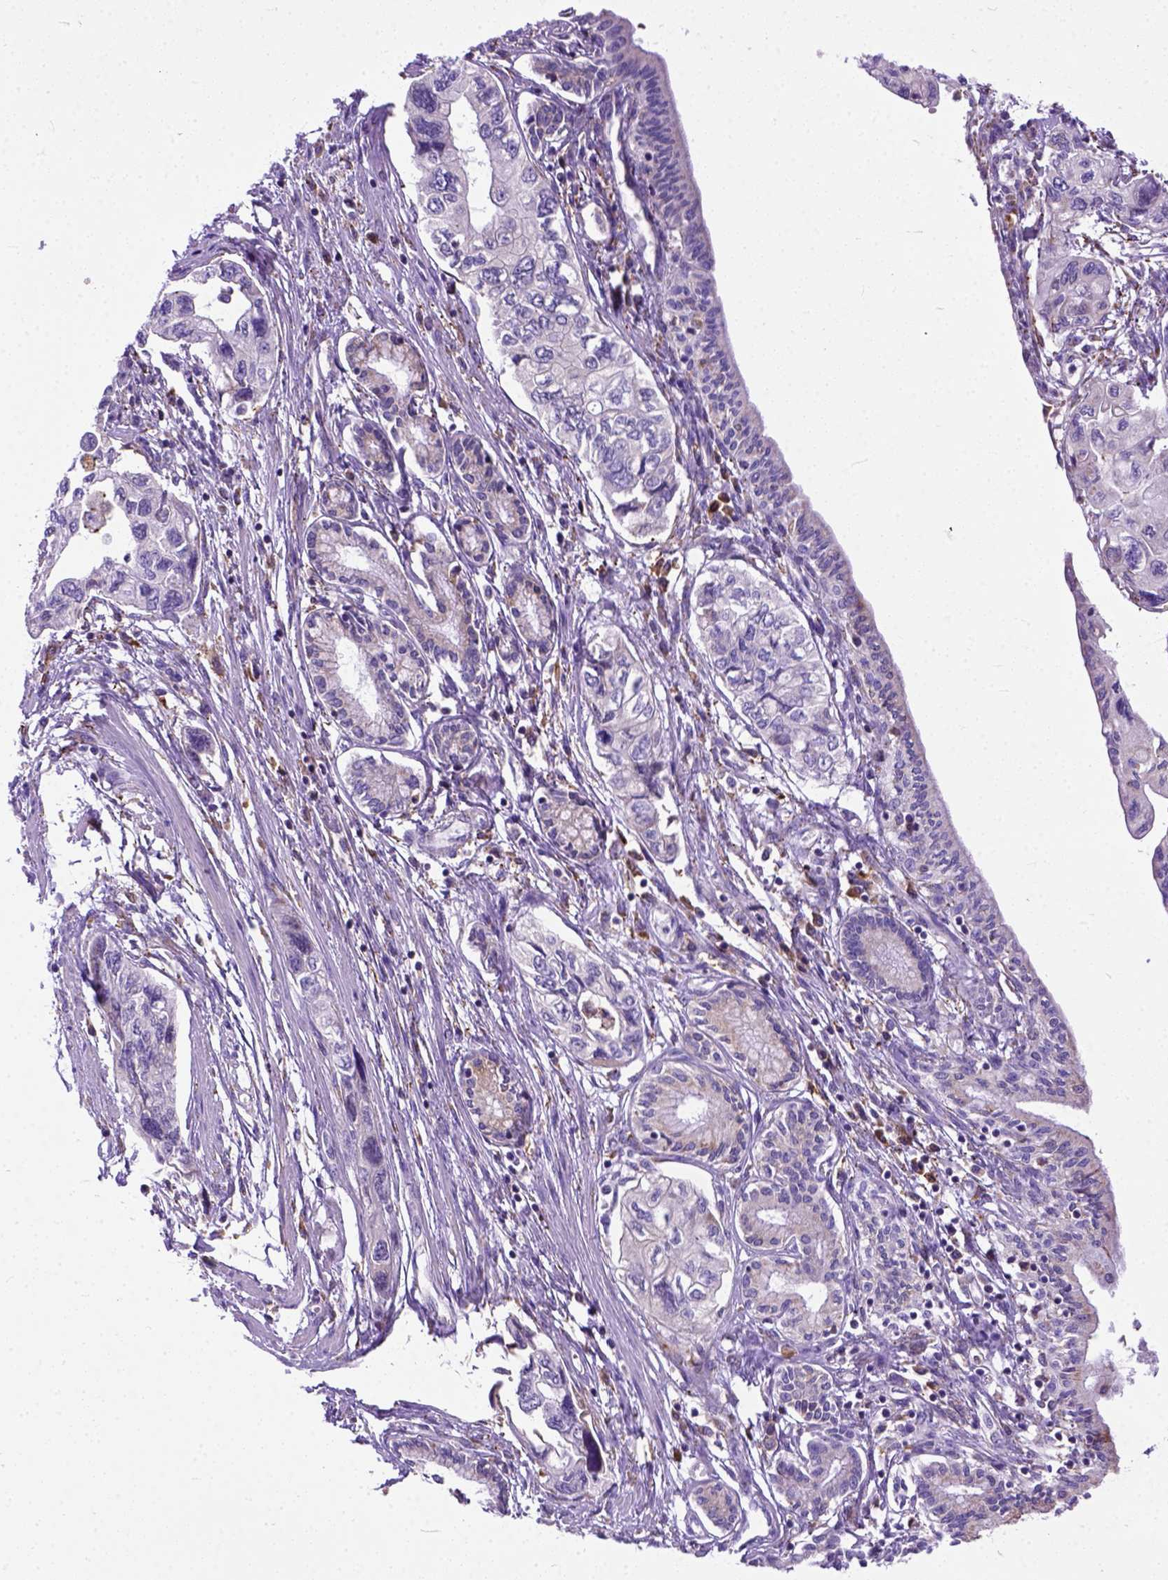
{"staining": {"intensity": "negative", "quantity": "none", "location": "none"}, "tissue": "pancreatic cancer", "cell_type": "Tumor cells", "image_type": "cancer", "snomed": [{"axis": "morphology", "description": "Adenocarcinoma, NOS"}, {"axis": "topography", "description": "Pancreas"}], "caption": "Protein analysis of pancreatic cancer displays no significant positivity in tumor cells.", "gene": "PLK4", "patient": {"sex": "female", "age": 76}}